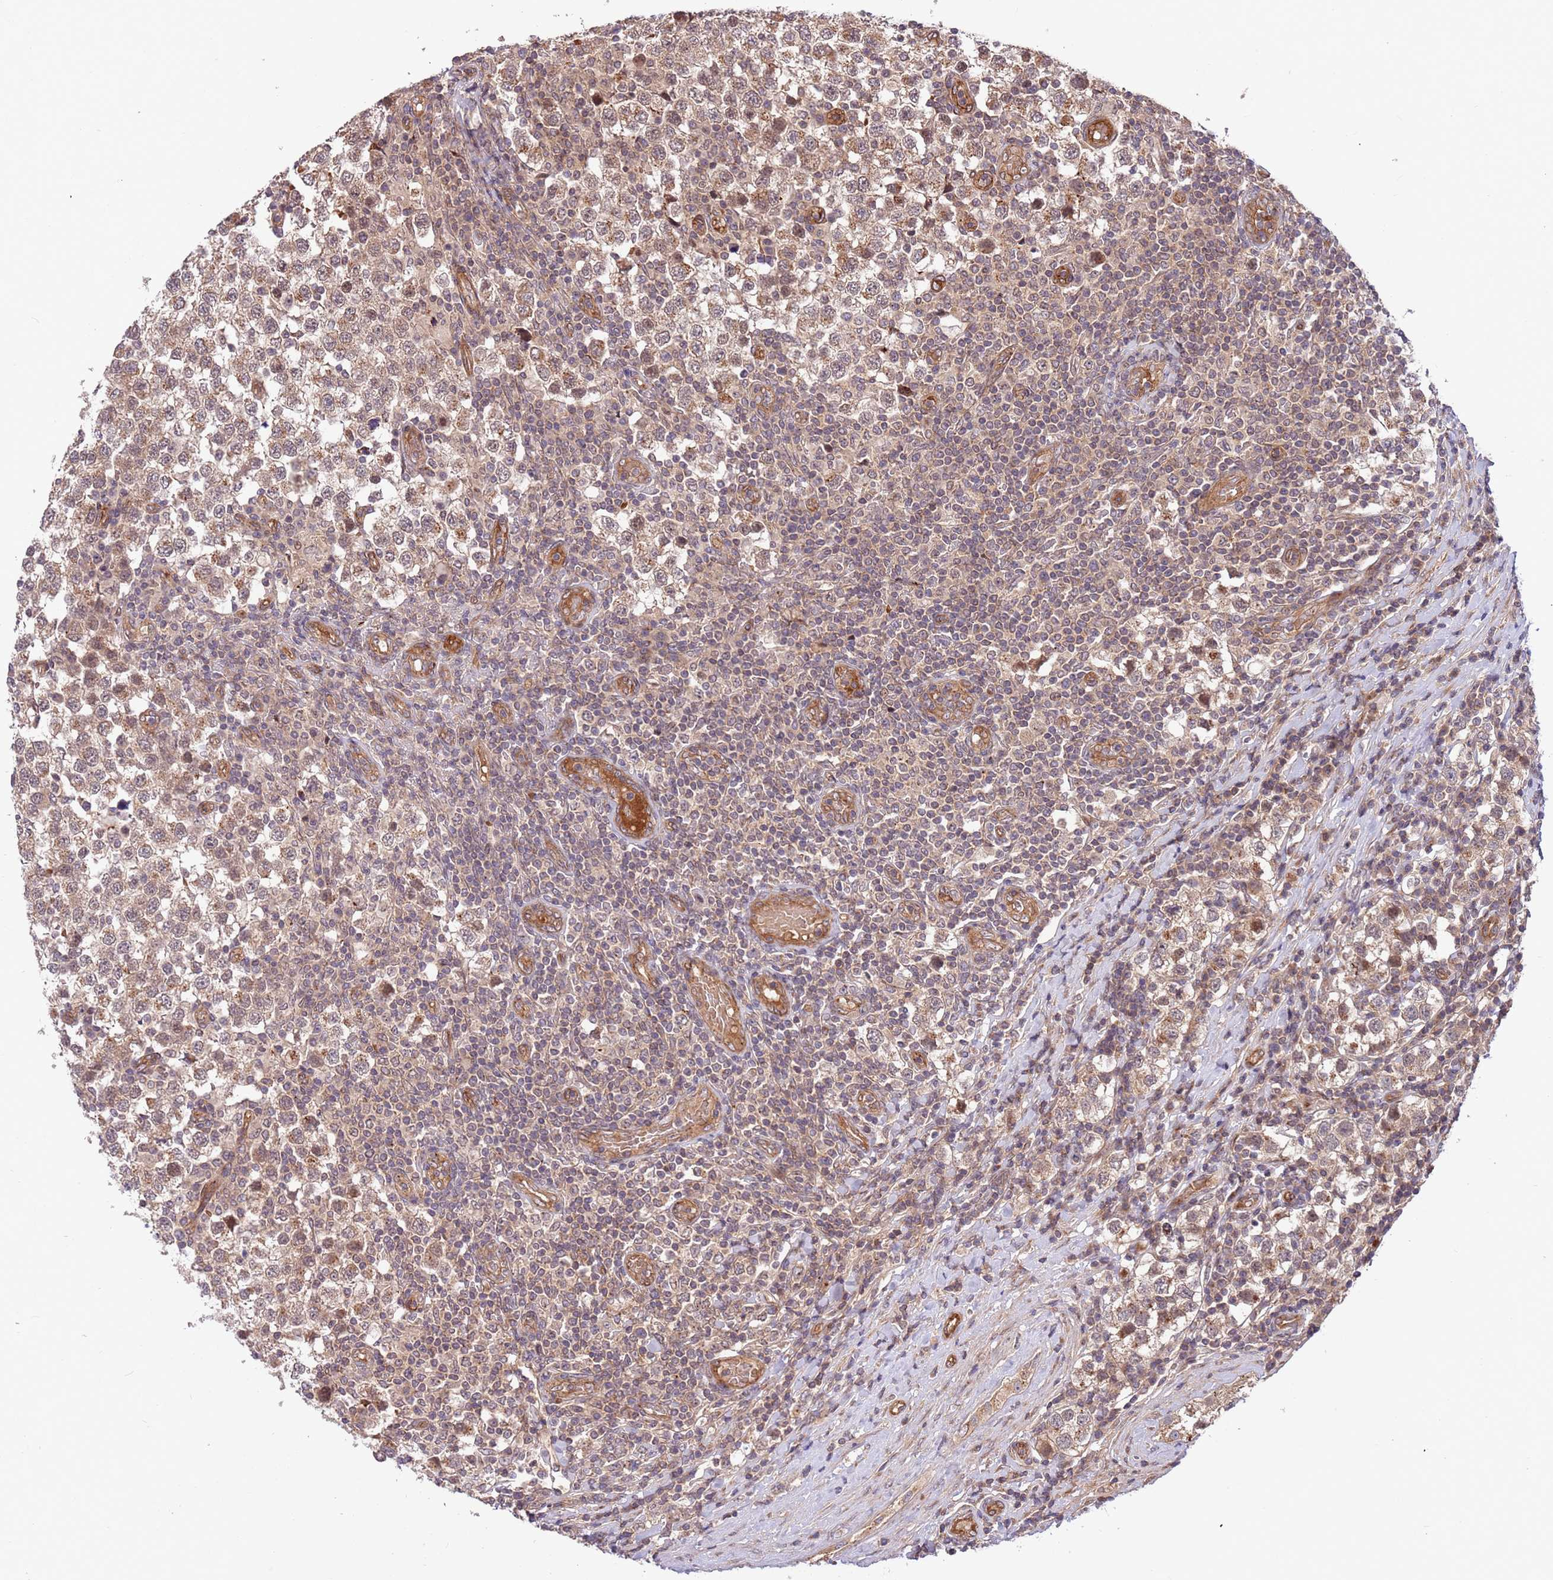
{"staining": {"intensity": "weak", "quantity": ">75%", "location": "cytoplasmic/membranous"}, "tissue": "testis cancer", "cell_type": "Tumor cells", "image_type": "cancer", "snomed": [{"axis": "morphology", "description": "Seminoma, NOS"}, {"axis": "topography", "description": "Testis"}], "caption": "Immunohistochemistry (IHC) image of neoplastic tissue: seminoma (testis) stained using IHC reveals low levels of weak protein expression localized specifically in the cytoplasmic/membranous of tumor cells, appearing as a cytoplasmic/membranous brown color.", "gene": "HAUS3", "patient": {"sex": "male", "age": 34}}